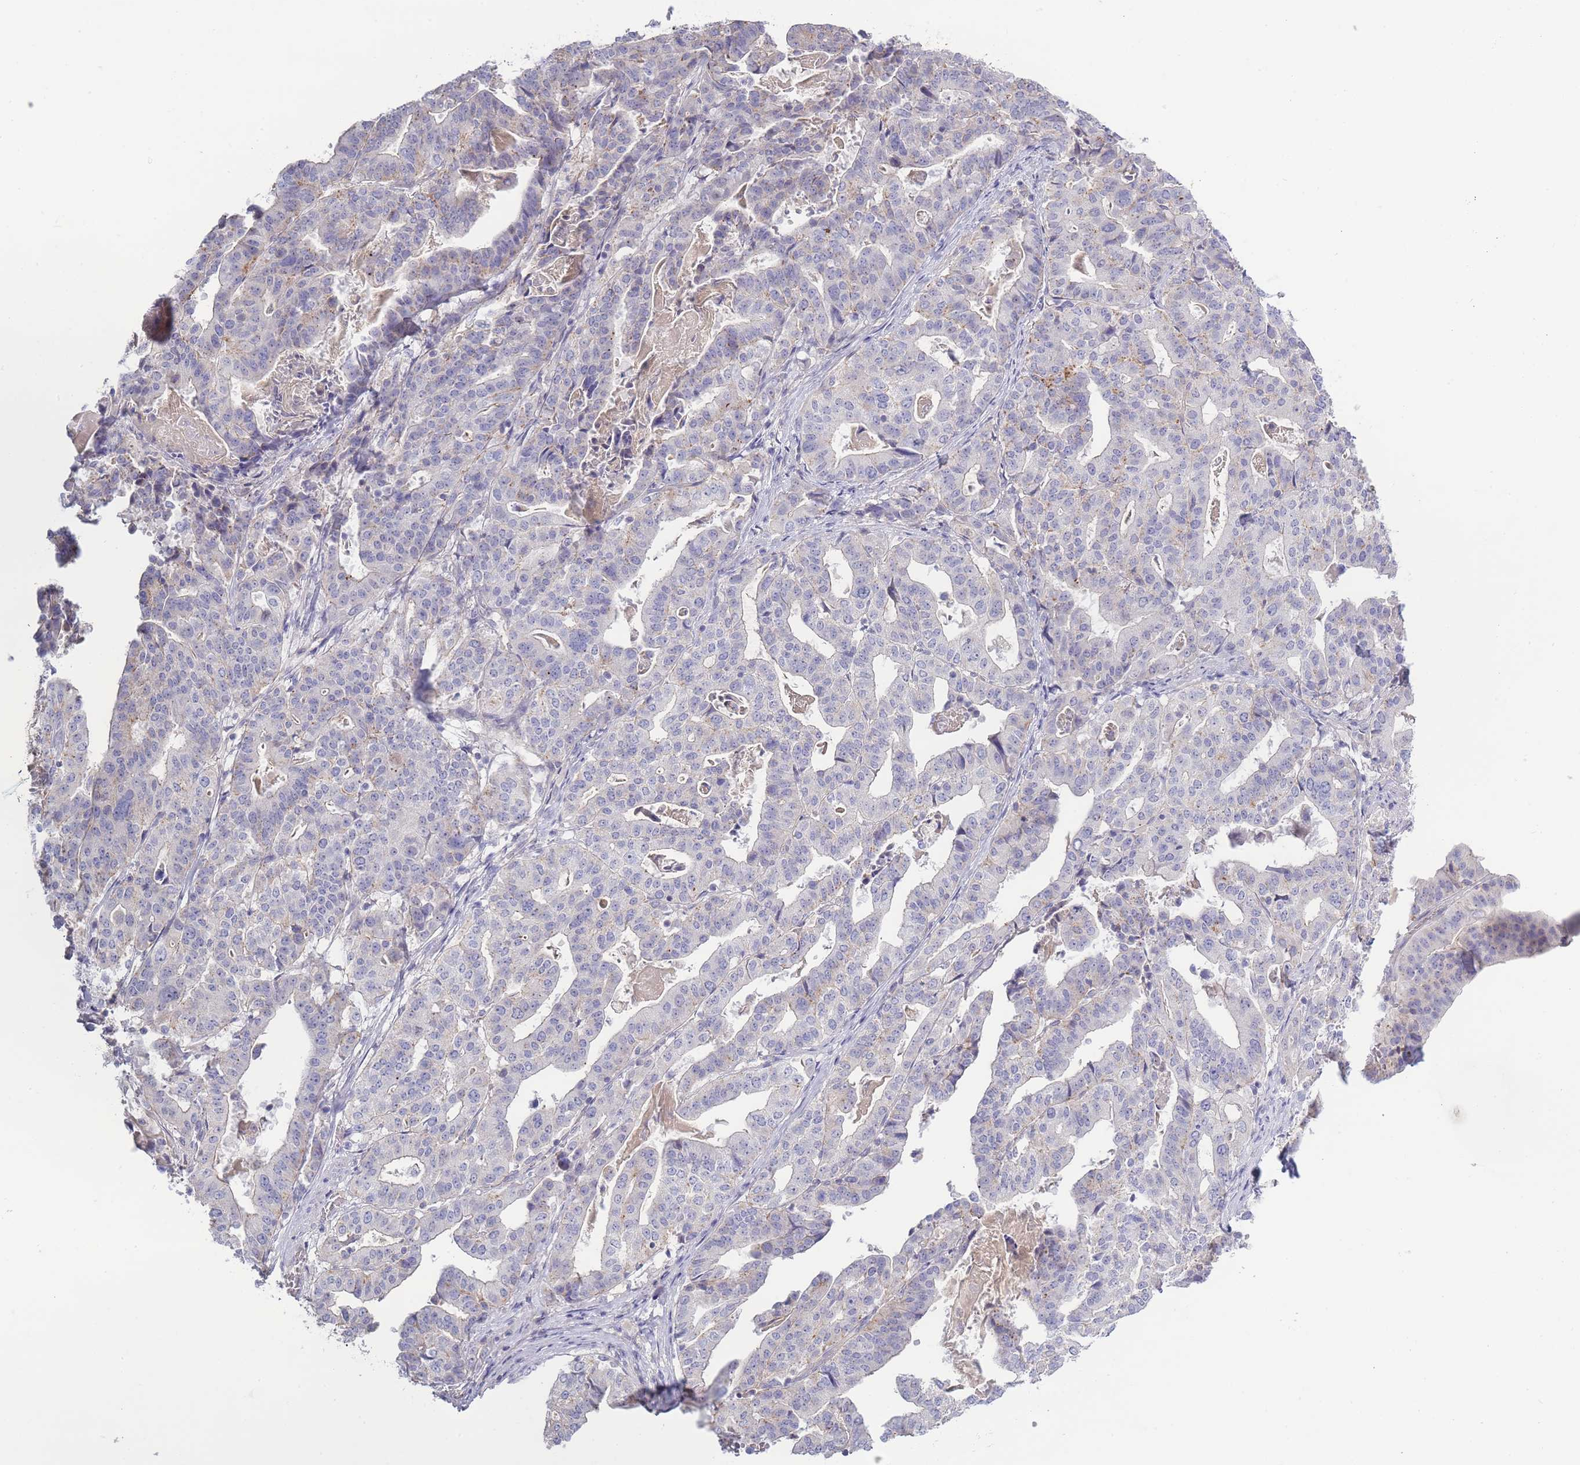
{"staining": {"intensity": "weak", "quantity": "<25%", "location": "cytoplasmic/membranous"}, "tissue": "stomach cancer", "cell_type": "Tumor cells", "image_type": "cancer", "snomed": [{"axis": "morphology", "description": "Adenocarcinoma, NOS"}, {"axis": "topography", "description": "Stomach"}], "caption": "This image is of stomach cancer (adenocarcinoma) stained with IHC to label a protein in brown with the nuclei are counter-stained blue. There is no positivity in tumor cells.", "gene": "SPHKAP", "patient": {"sex": "male", "age": 48}}